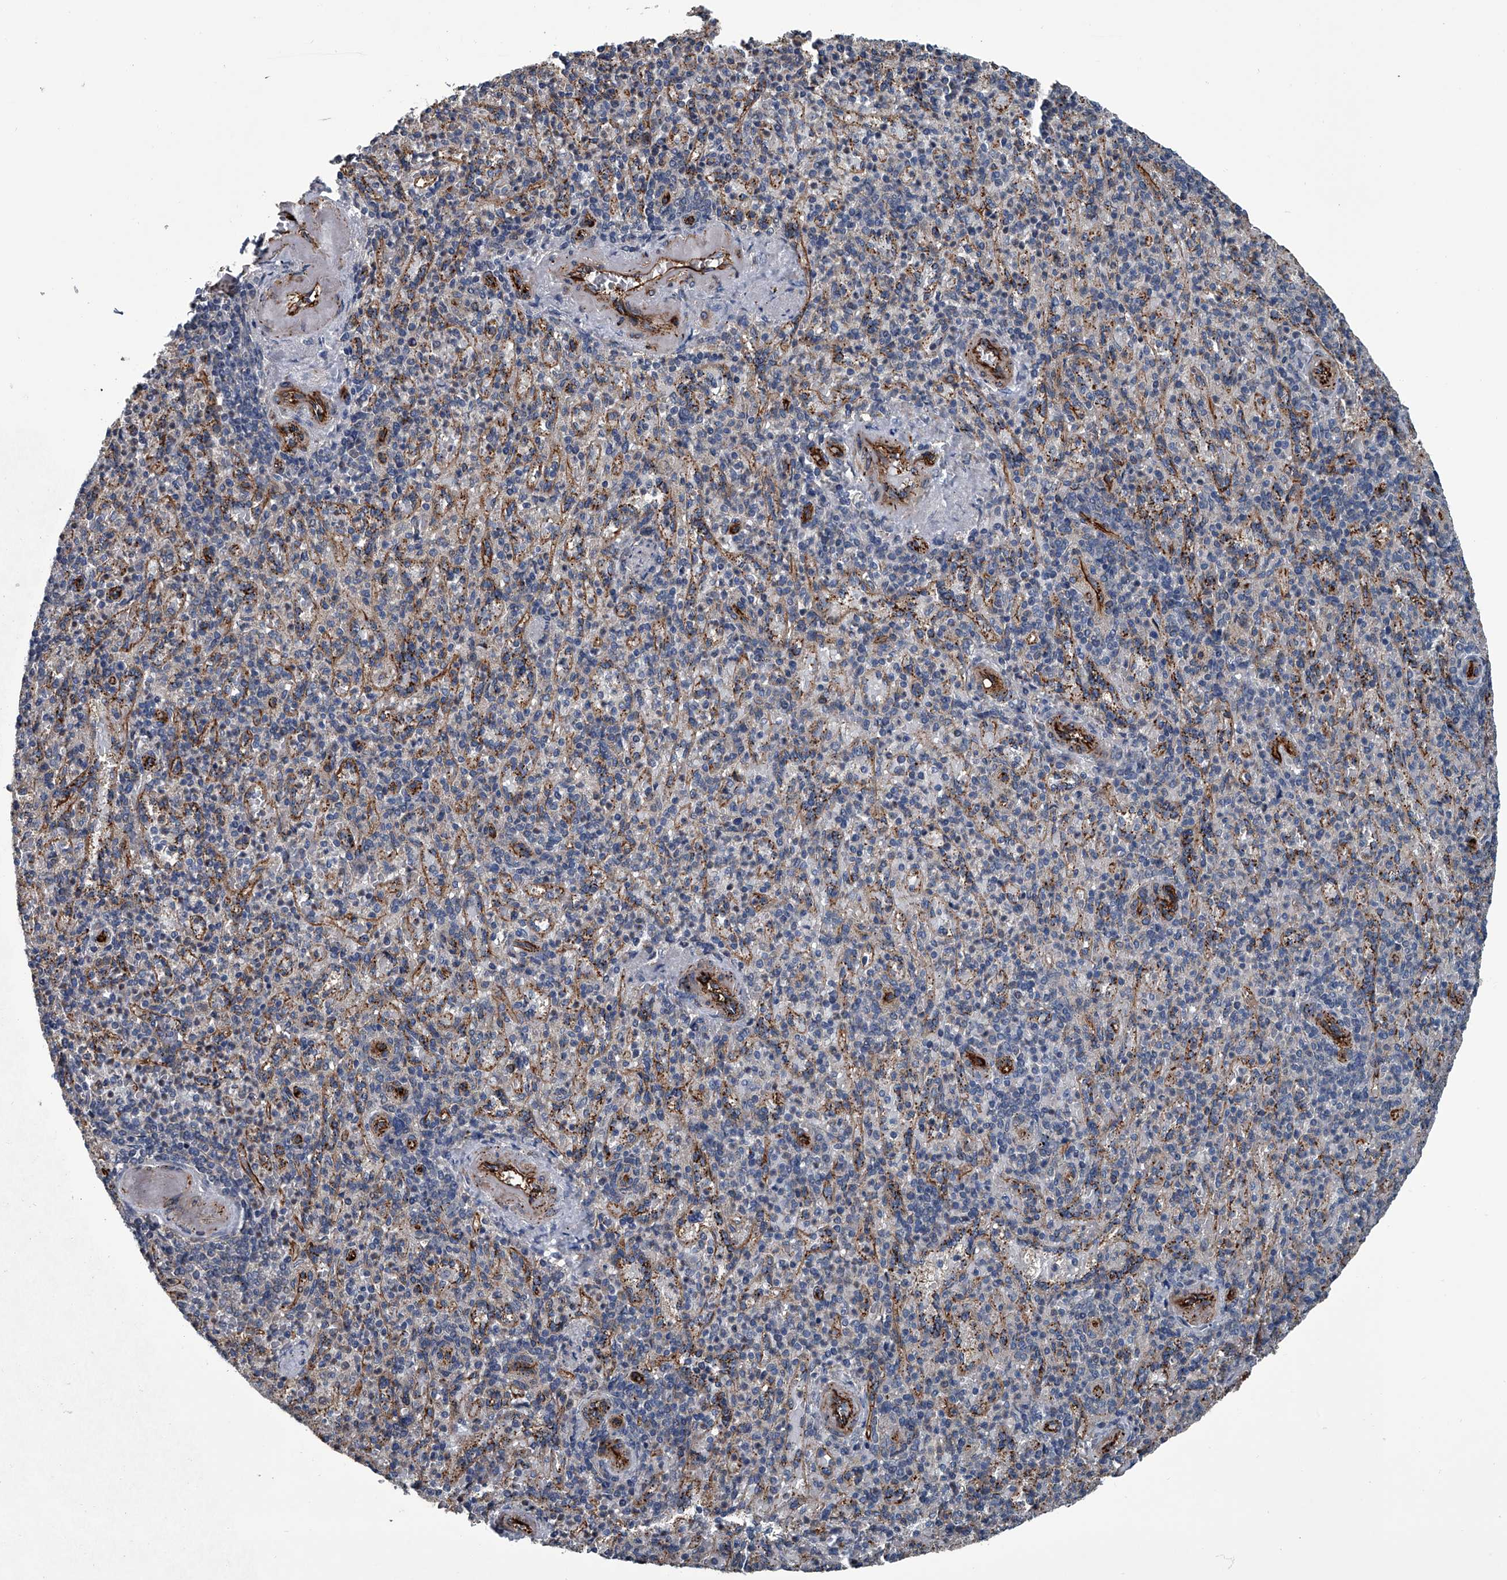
{"staining": {"intensity": "negative", "quantity": "none", "location": "none"}, "tissue": "spleen", "cell_type": "Cells in red pulp", "image_type": "normal", "snomed": [{"axis": "morphology", "description": "Normal tissue, NOS"}, {"axis": "topography", "description": "Spleen"}], "caption": "Spleen stained for a protein using IHC displays no expression cells in red pulp.", "gene": "LDLRAD2", "patient": {"sex": "female", "age": 74}}